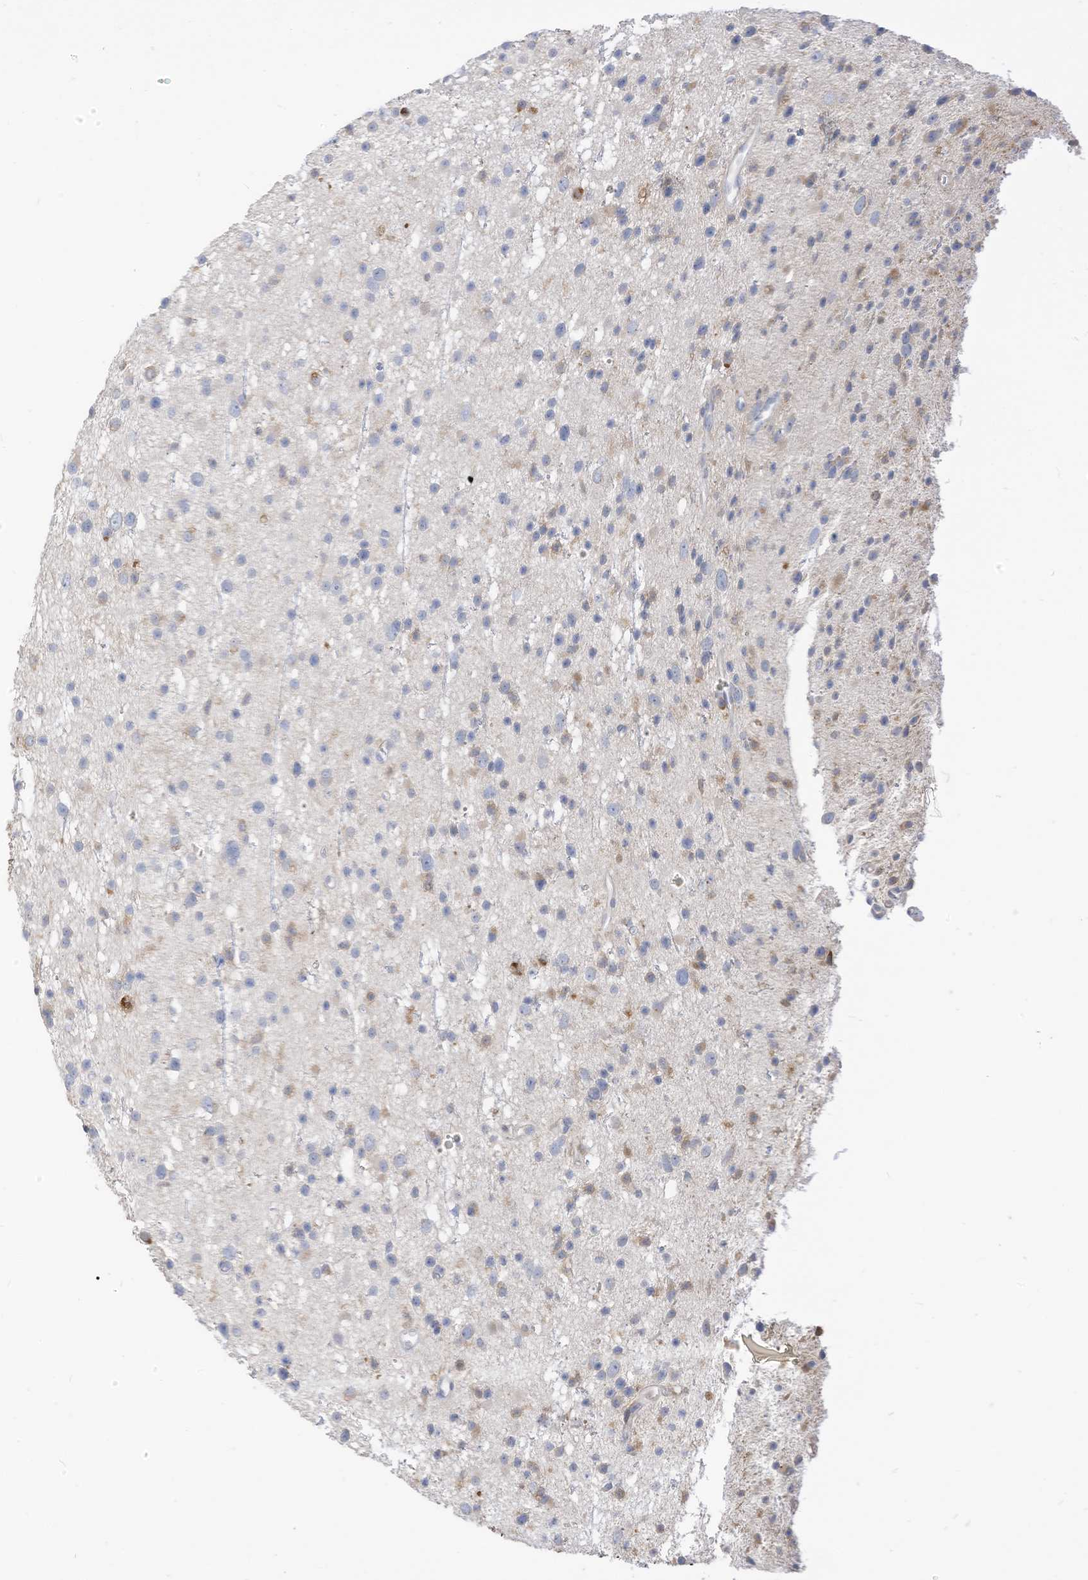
{"staining": {"intensity": "negative", "quantity": "none", "location": "none"}, "tissue": "glioma", "cell_type": "Tumor cells", "image_type": "cancer", "snomed": [{"axis": "morphology", "description": "Glioma, malignant, Low grade"}, {"axis": "topography", "description": "Cerebral cortex"}], "caption": "IHC micrograph of human glioma stained for a protein (brown), which reveals no positivity in tumor cells.", "gene": "ATP13A1", "patient": {"sex": "female", "age": 39}}